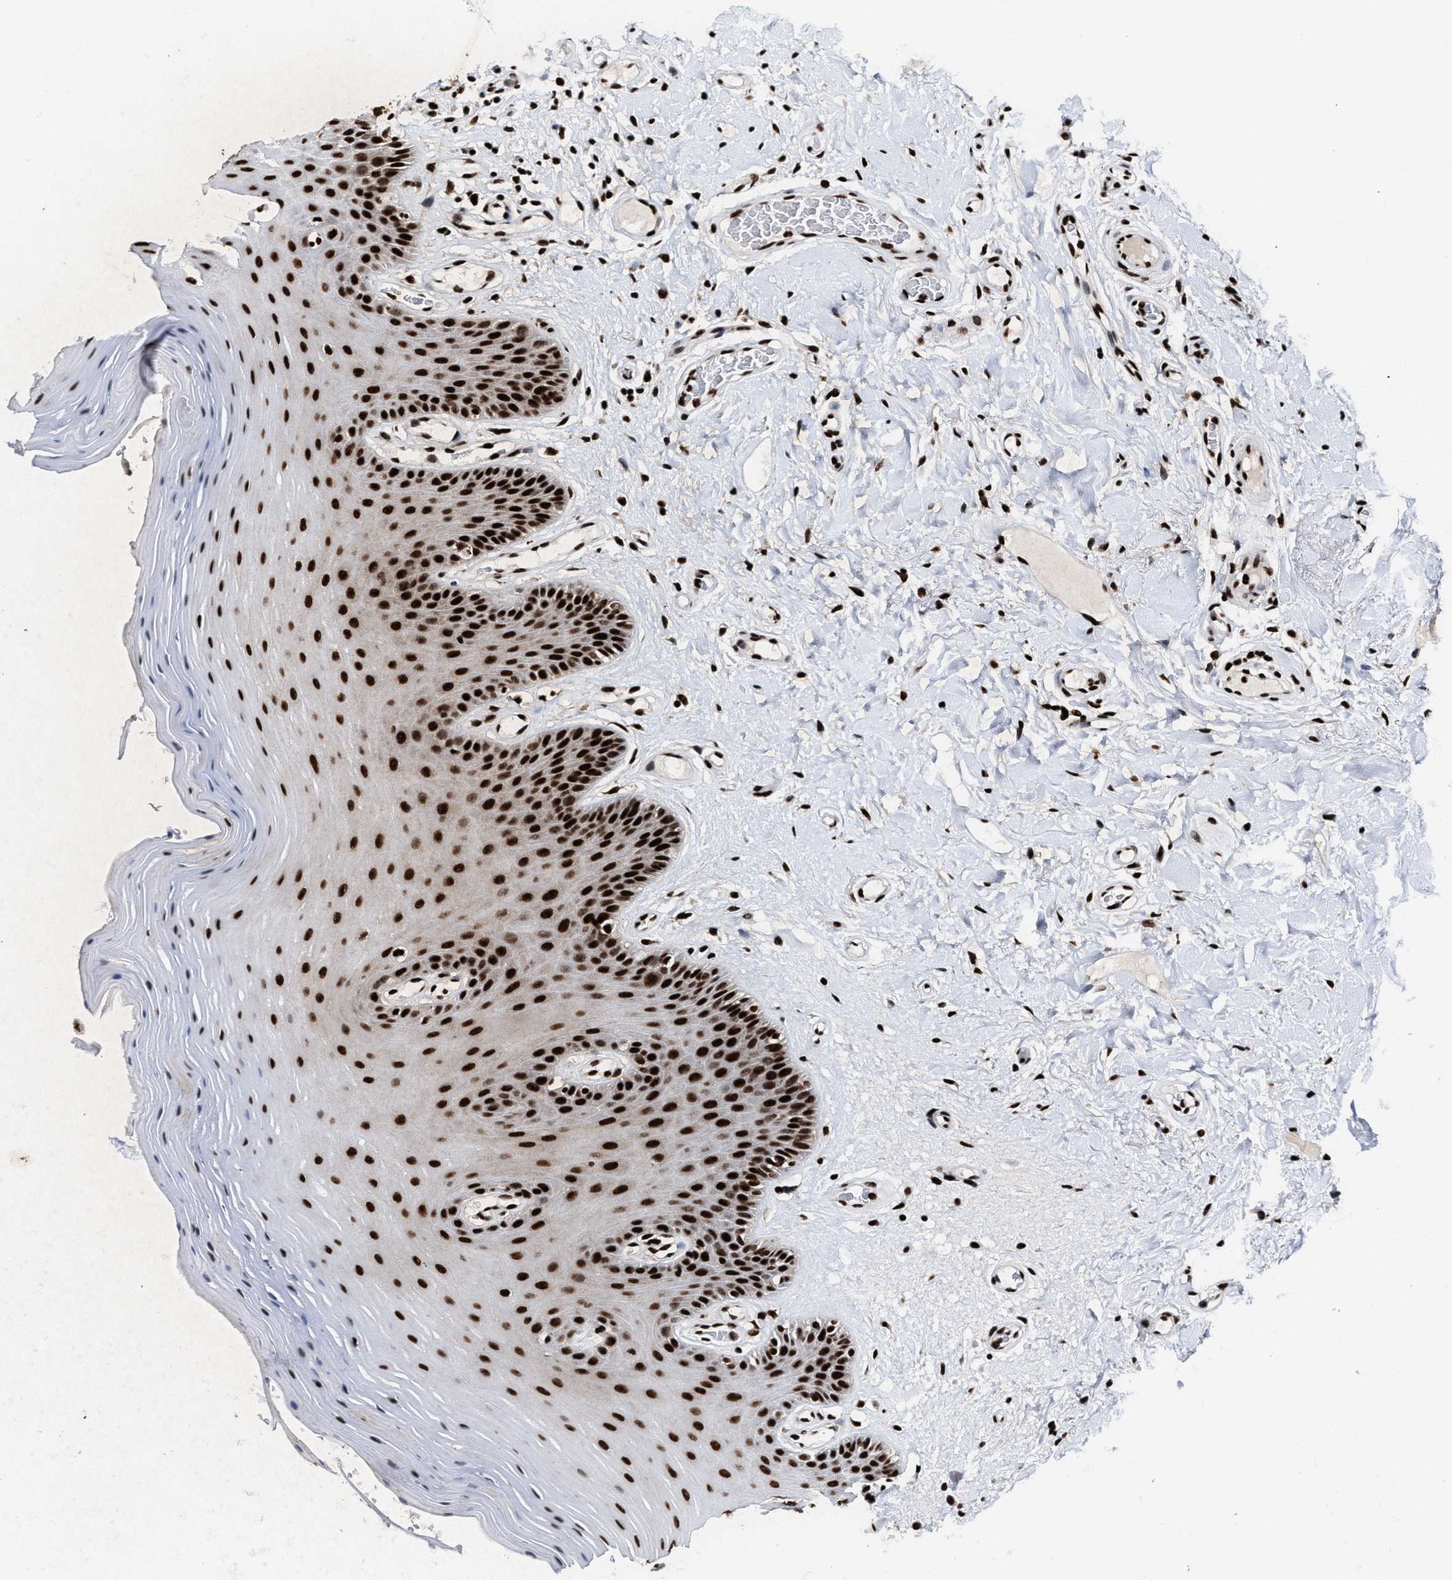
{"staining": {"intensity": "strong", "quantity": ">75%", "location": "nuclear"}, "tissue": "oral mucosa", "cell_type": "Squamous epithelial cells", "image_type": "normal", "snomed": [{"axis": "morphology", "description": "Normal tissue, NOS"}, {"axis": "morphology", "description": "Squamous cell carcinoma, NOS"}, {"axis": "topography", "description": "Skeletal muscle"}, {"axis": "topography", "description": "Adipose tissue"}, {"axis": "topography", "description": "Vascular tissue"}, {"axis": "topography", "description": "Oral tissue"}, {"axis": "topography", "description": "Peripheral nerve tissue"}, {"axis": "topography", "description": "Head-Neck"}], "caption": "A histopathology image showing strong nuclear staining in about >75% of squamous epithelial cells in normal oral mucosa, as visualized by brown immunohistochemical staining.", "gene": "ALYREF", "patient": {"sex": "male", "age": 71}}